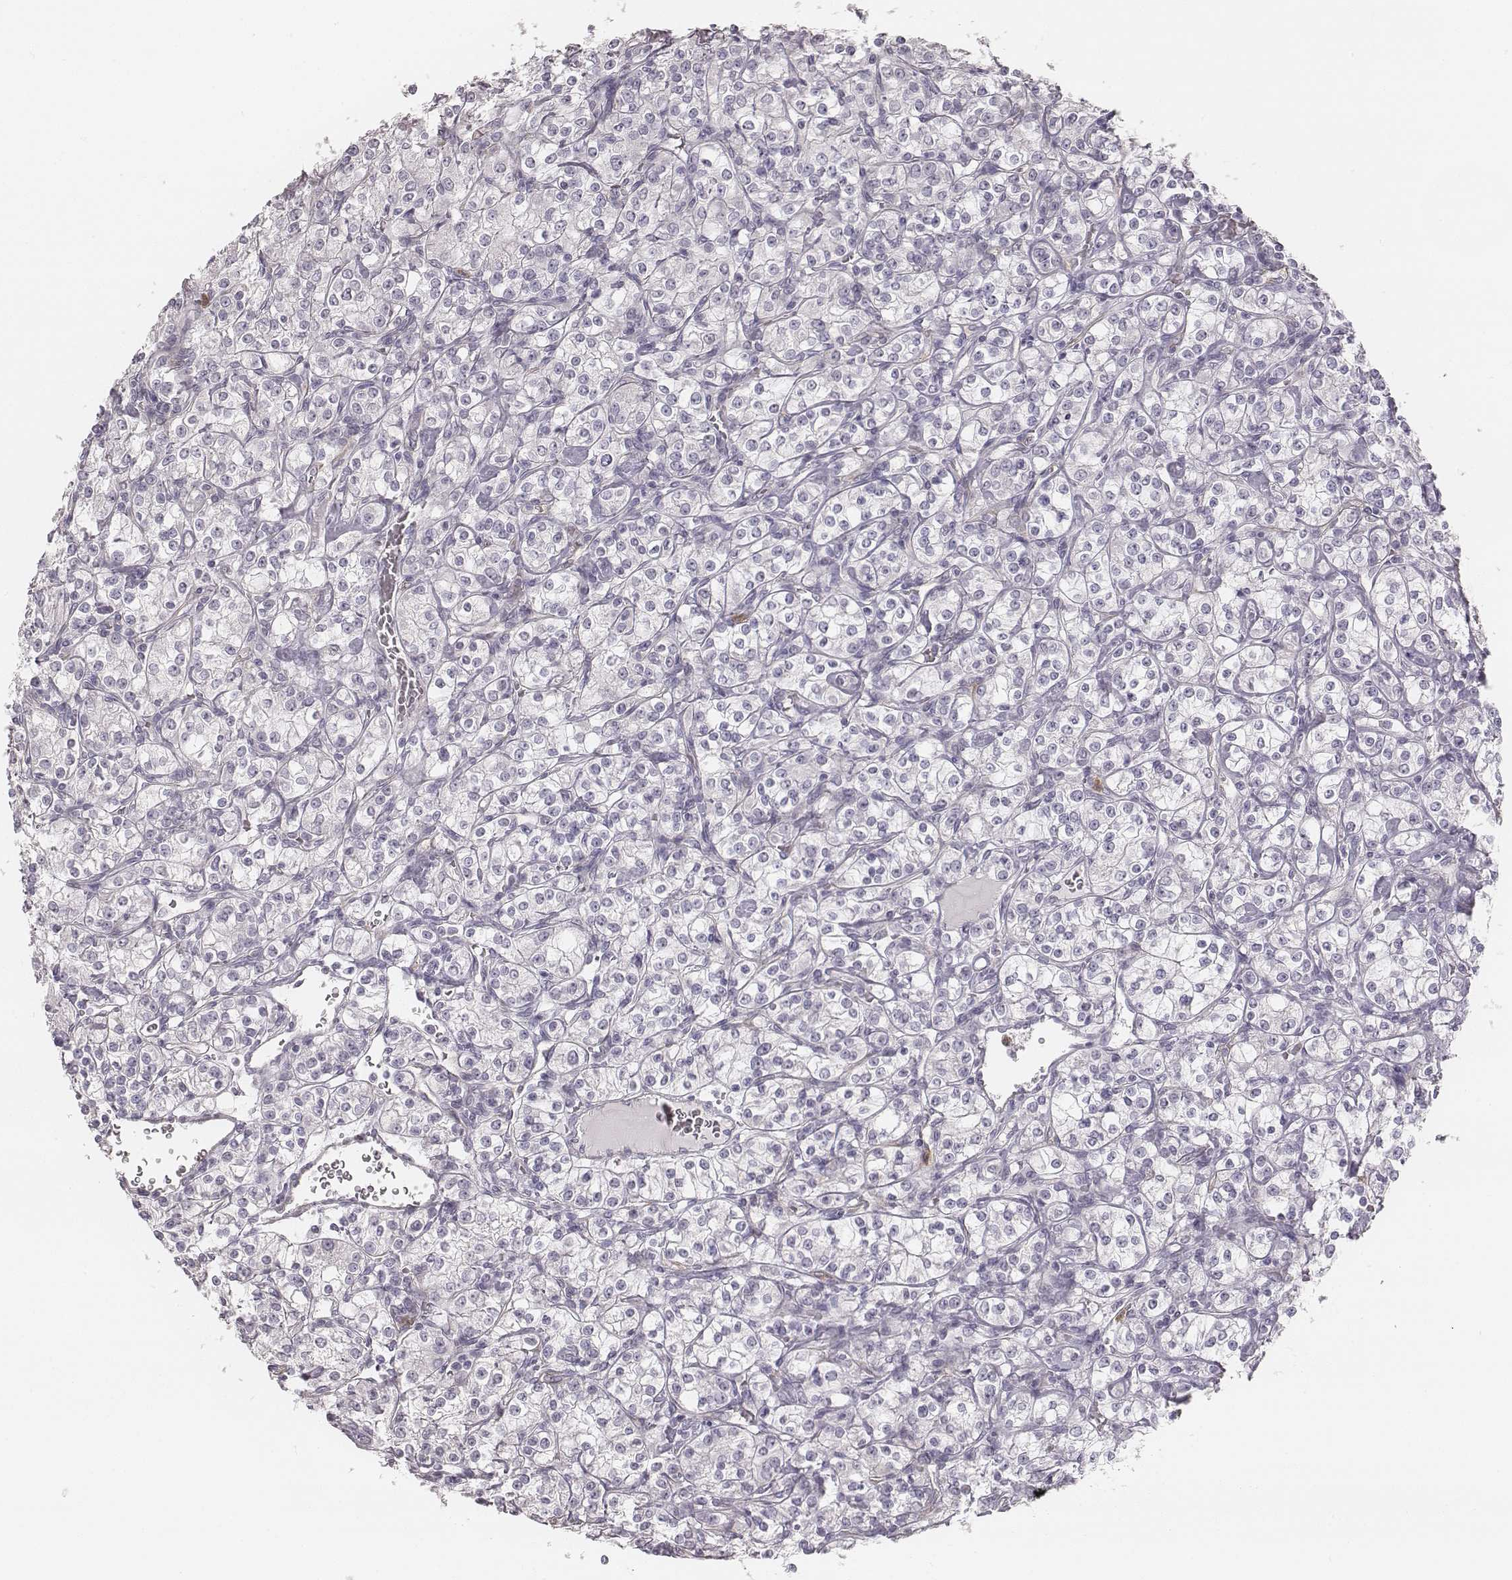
{"staining": {"intensity": "negative", "quantity": "none", "location": "none"}, "tissue": "renal cancer", "cell_type": "Tumor cells", "image_type": "cancer", "snomed": [{"axis": "morphology", "description": "Adenocarcinoma, NOS"}, {"axis": "topography", "description": "Kidney"}], "caption": "This is an IHC image of human renal cancer. There is no positivity in tumor cells.", "gene": "KCNJ12", "patient": {"sex": "male", "age": 77}}